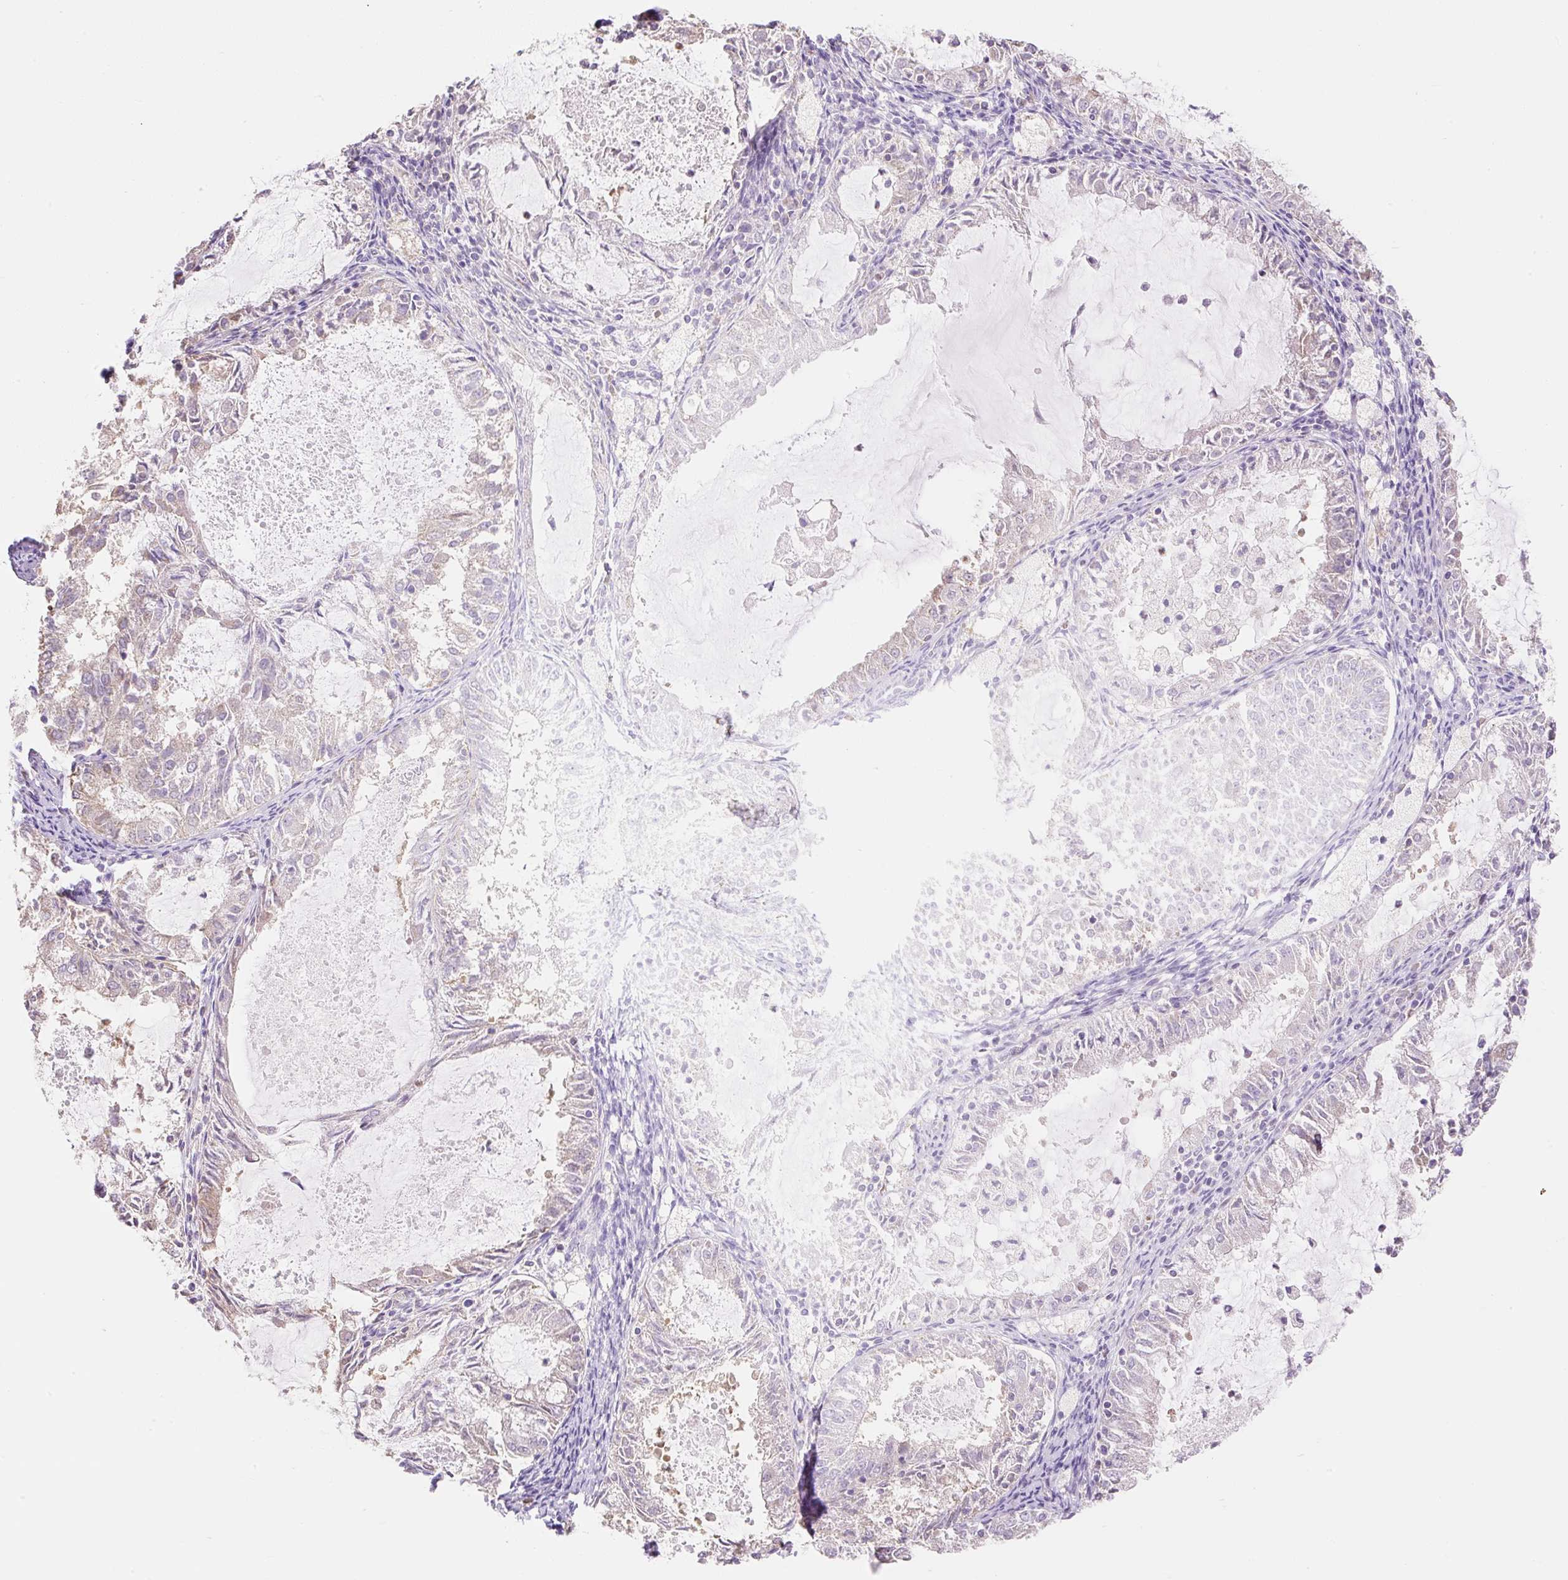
{"staining": {"intensity": "negative", "quantity": "none", "location": "none"}, "tissue": "endometrial cancer", "cell_type": "Tumor cells", "image_type": "cancer", "snomed": [{"axis": "morphology", "description": "Adenocarcinoma, NOS"}, {"axis": "topography", "description": "Endometrium"}], "caption": "The histopathology image exhibits no significant positivity in tumor cells of endometrial cancer (adenocarcinoma). (Stains: DAB (3,3'-diaminobenzidine) IHC with hematoxylin counter stain, Microscopy: brightfield microscopy at high magnification).", "gene": "DHX35", "patient": {"sex": "female", "age": 57}}